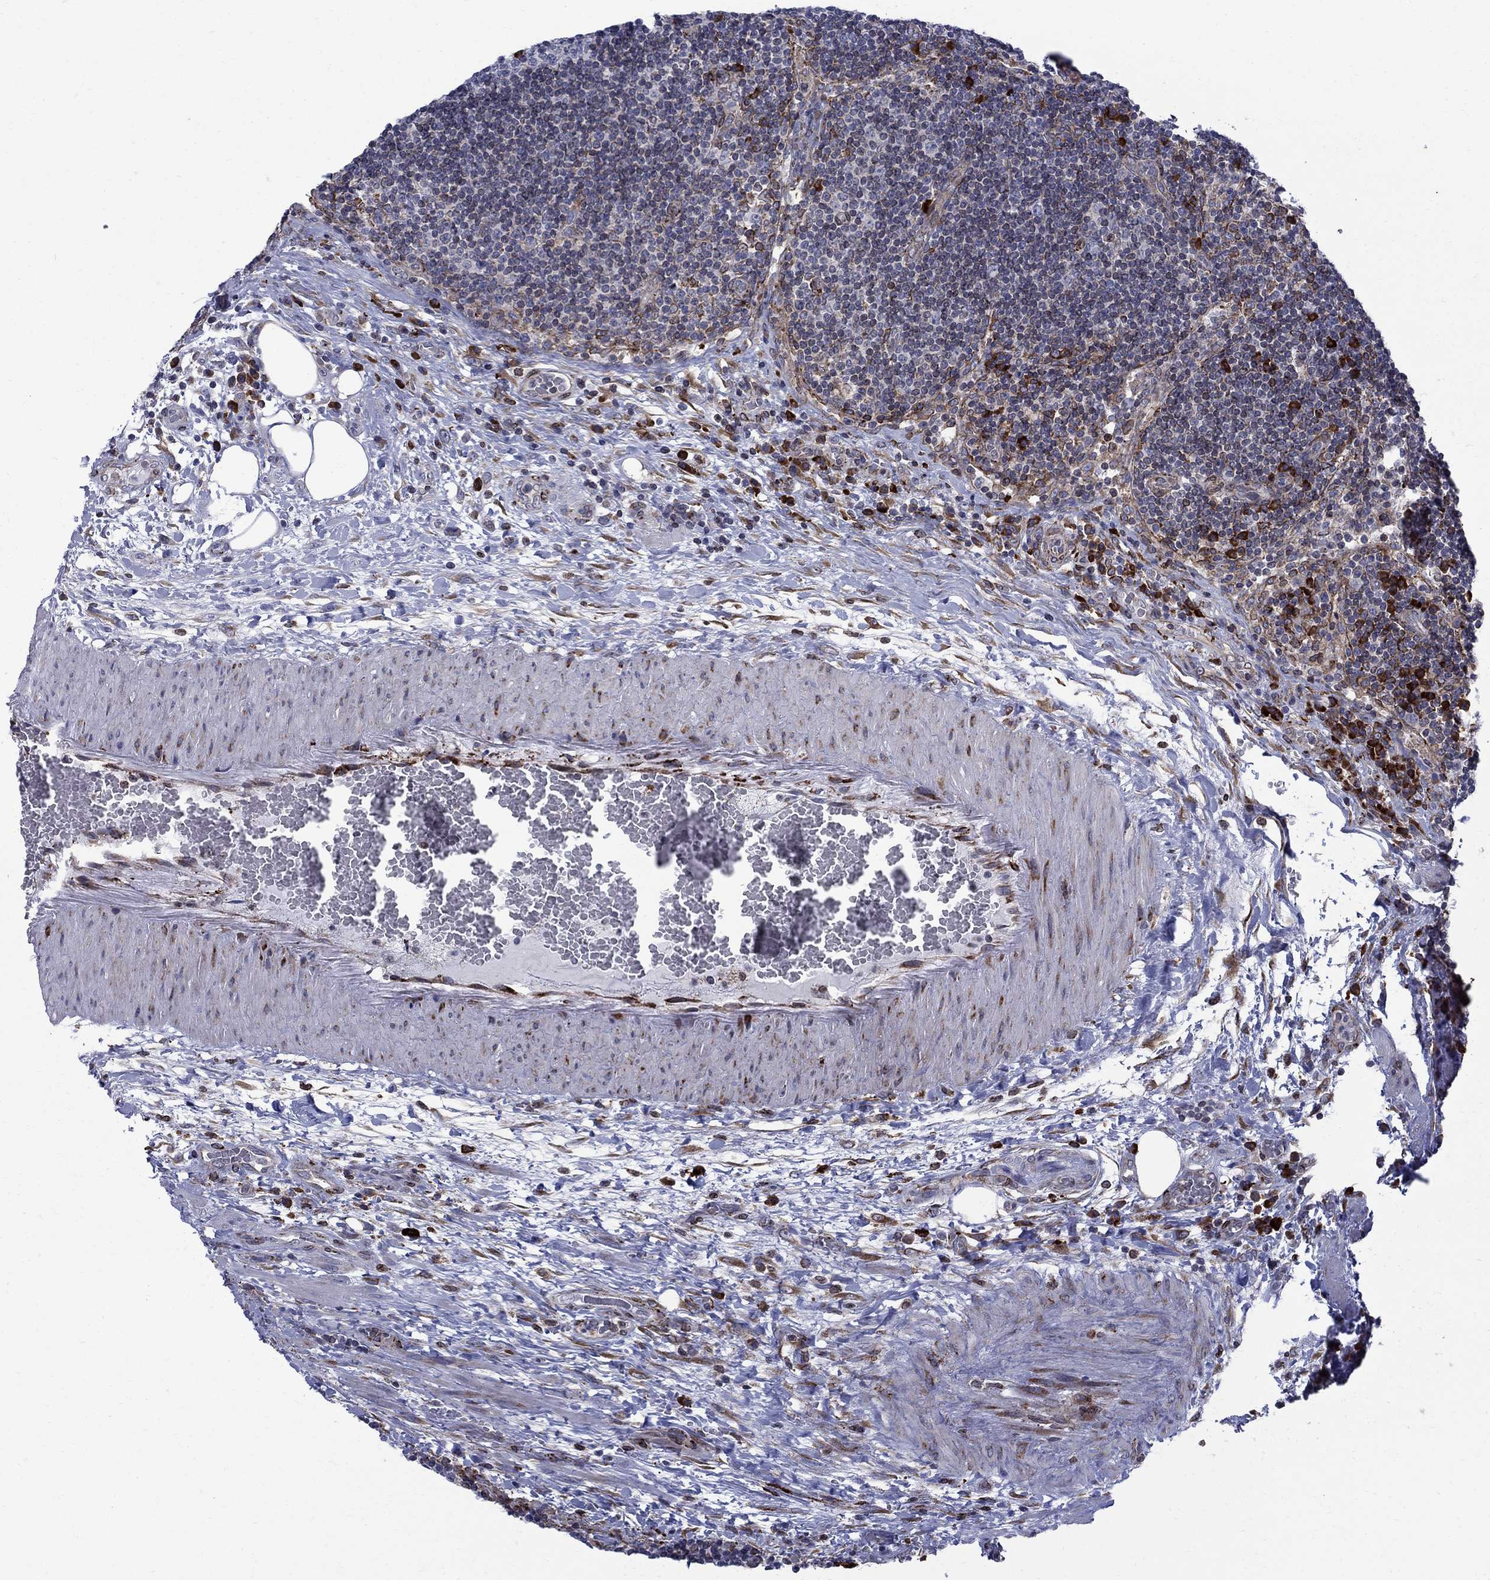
{"staining": {"intensity": "negative", "quantity": "none", "location": "none"}, "tissue": "lymph node", "cell_type": "Germinal center cells", "image_type": "normal", "snomed": [{"axis": "morphology", "description": "Normal tissue, NOS"}, {"axis": "topography", "description": "Lymph node"}], "caption": "Immunohistochemical staining of unremarkable lymph node exhibits no significant expression in germinal center cells. The staining is performed using DAB brown chromogen with nuclei counter-stained in using hematoxylin.", "gene": "CAB39L", "patient": {"sex": "male", "age": 63}}